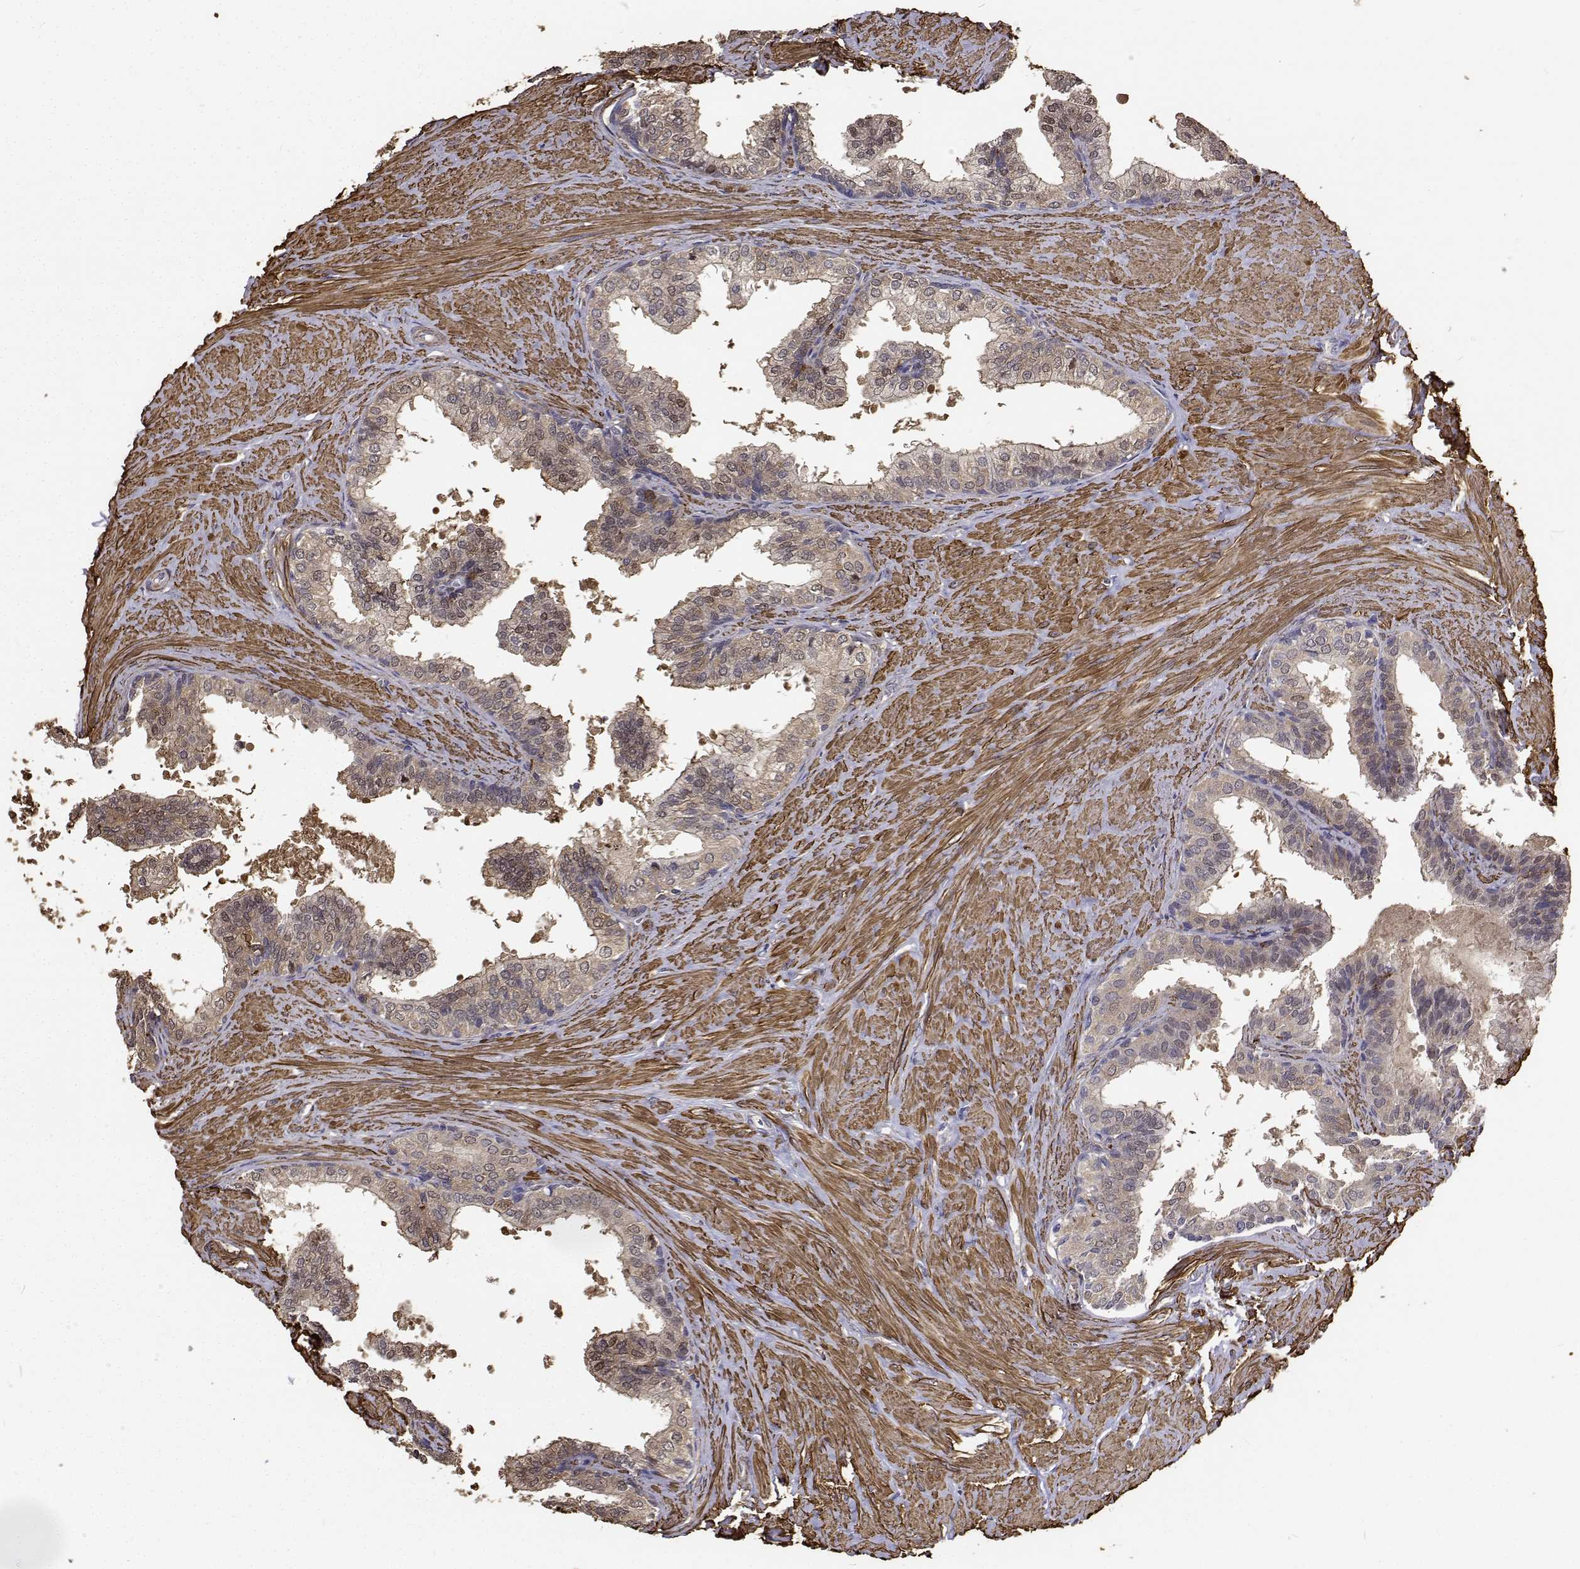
{"staining": {"intensity": "weak", "quantity": "25%-75%", "location": "cytoplasmic/membranous,nuclear"}, "tissue": "prostate", "cell_type": "Glandular cells", "image_type": "normal", "snomed": [{"axis": "morphology", "description": "Normal tissue, NOS"}, {"axis": "topography", "description": "Prostate"}, {"axis": "topography", "description": "Peripheral nerve tissue"}], "caption": "Immunohistochemistry (IHC) staining of normal prostate, which reveals low levels of weak cytoplasmic/membranous,nuclear staining in approximately 25%-75% of glandular cells indicating weak cytoplasmic/membranous,nuclear protein positivity. The staining was performed using DAB (3,3'-diaminobenzidine) (brown) for protein detection and nuclei were counterstained in hematoxylin (blue).", "gene": "PCID2", "patient": {"sex": "male", "age": 55}}